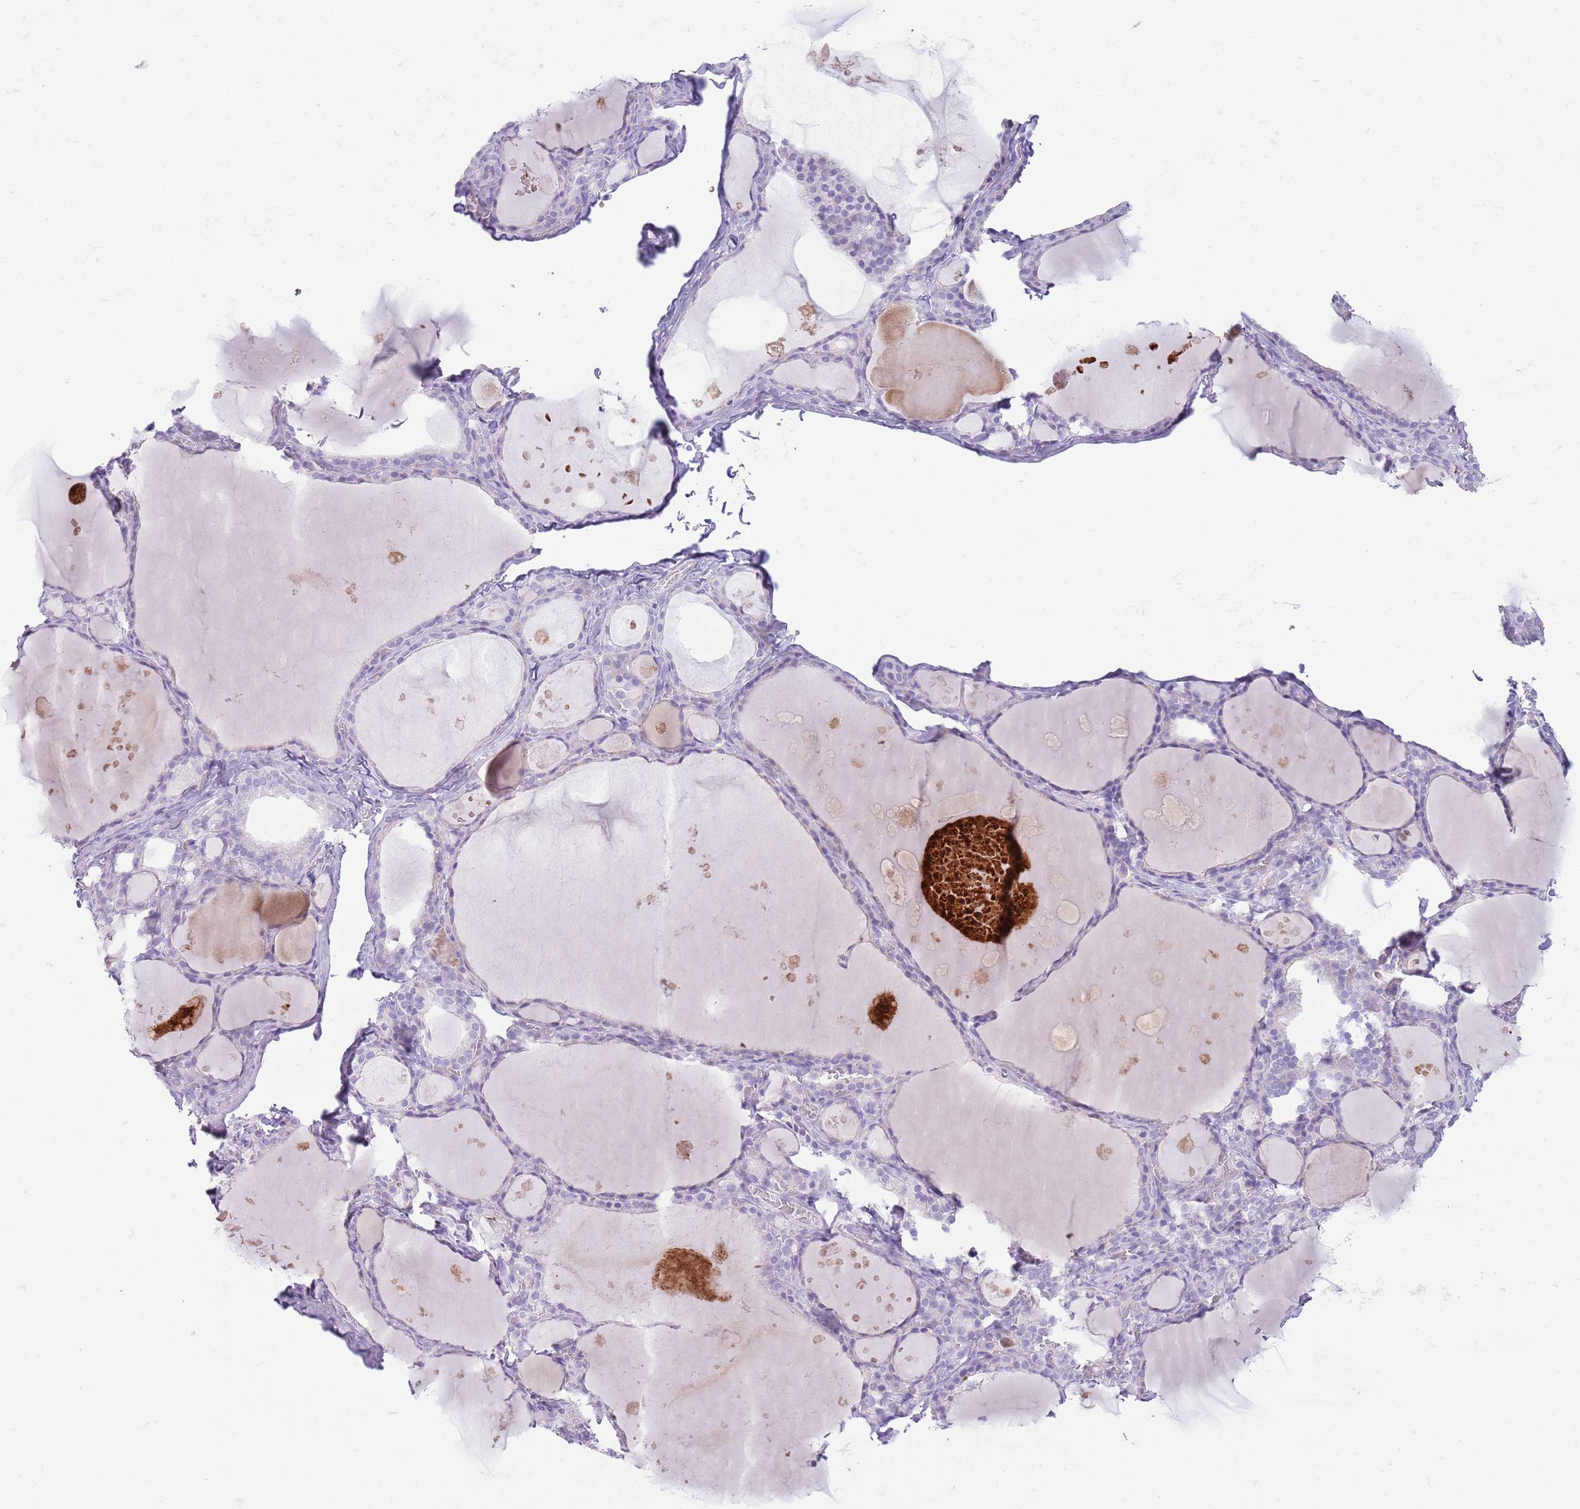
{"staining": {"intensity": "negative", "quantity": "none", "location": "none"}, "tissue": "thyroid gland", "cell_type": "Glandular cells", "image_type": "normal", "snomed": [{"axis": "morphology", "description": "Normal tissue, NOS"}, {"axis": "topography", "description": "Thyroid gland"}], "caption": "This photomicrograph is of benign thyroid gland stained with IHC to label a protein in brown with the nuclei are counter-stained blue. There is no staining in glandular cells.", "gene": "TOX2", "patient": {"sex": "male", "age": 56}}